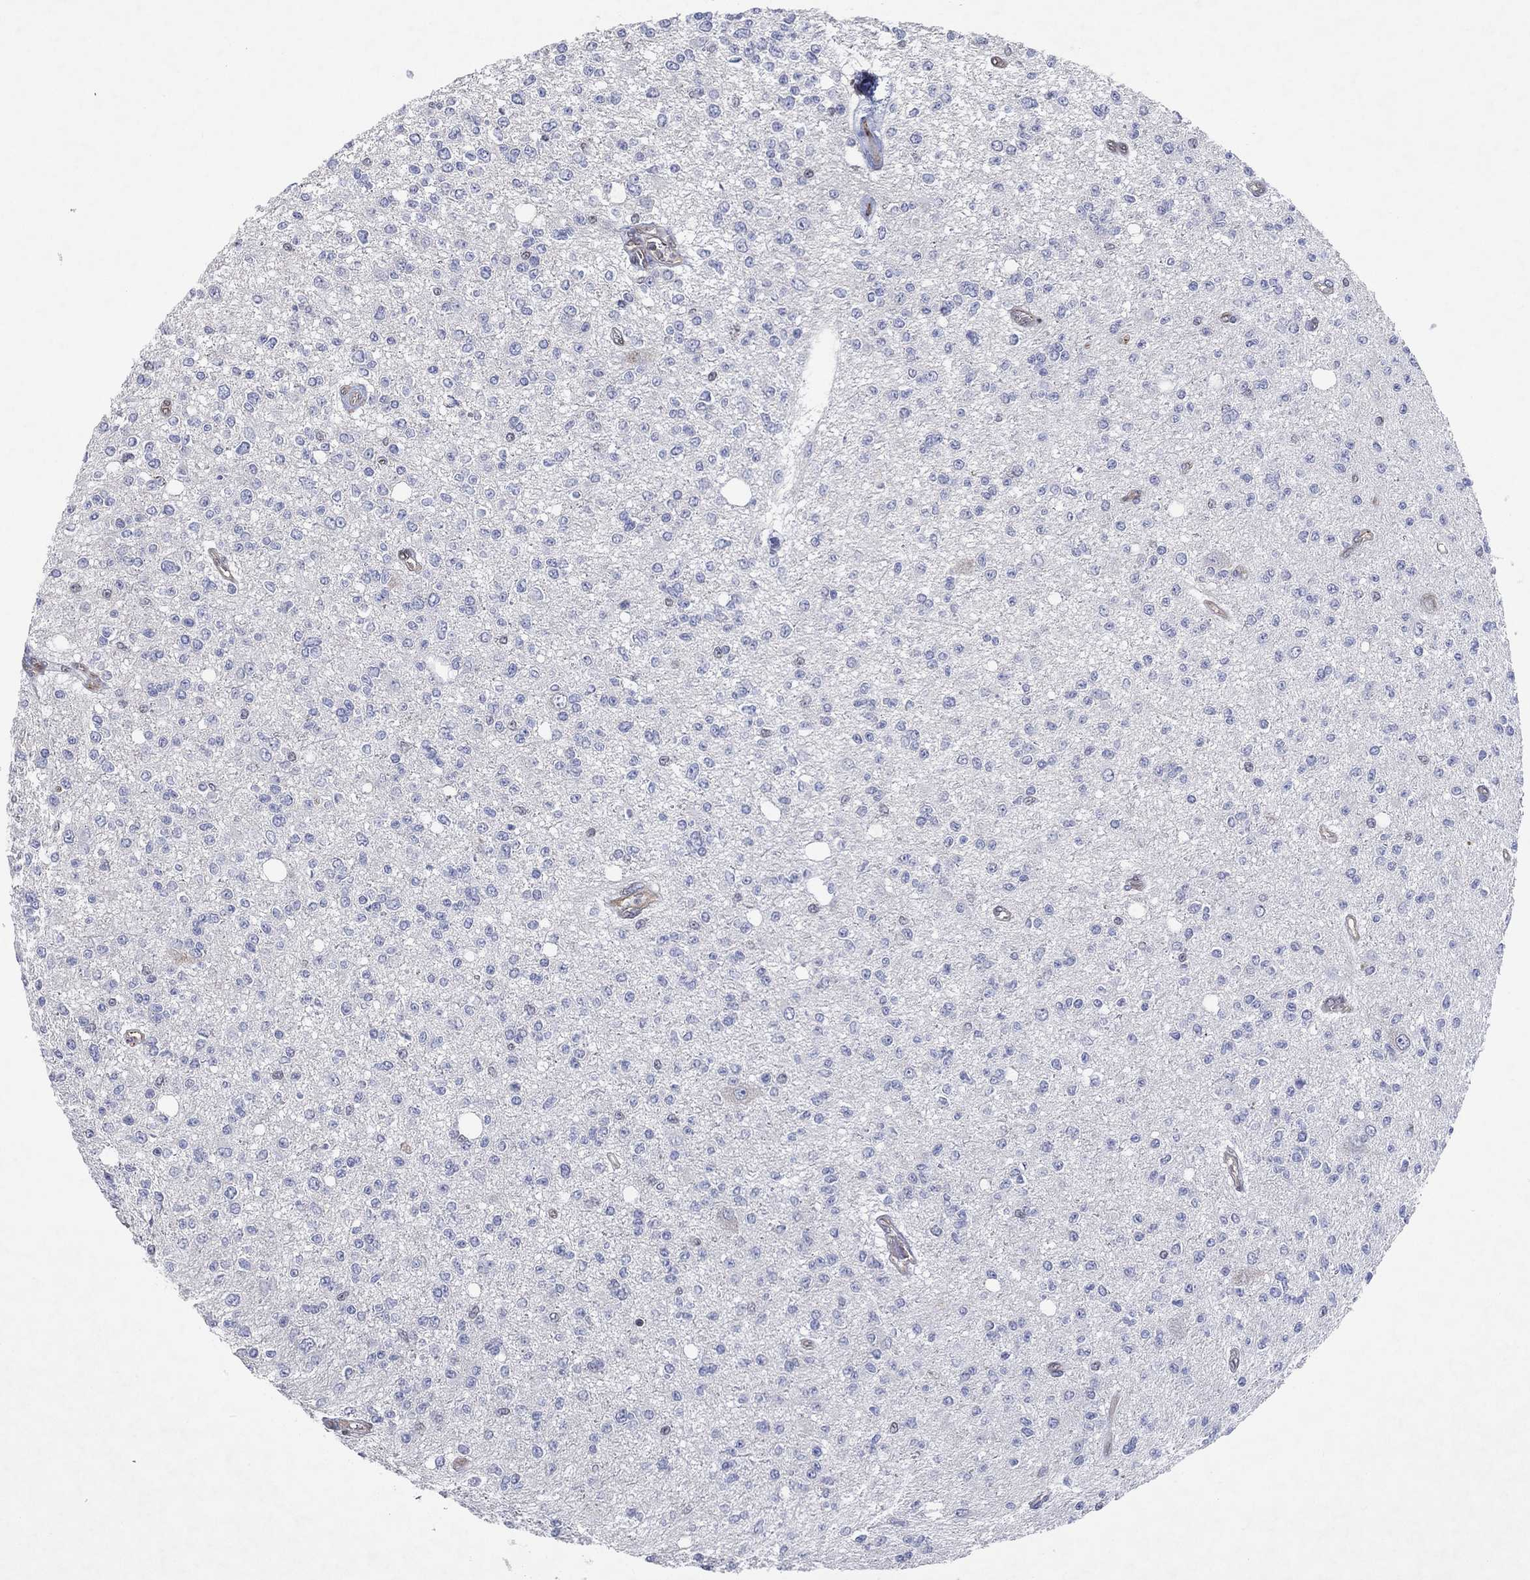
{"staining": {"intensity": "negative", "quantity": "none", "location": "none"}, "tissue": "glioma", "cell_type": "Tumor cells", "image_type": "cancer", "snomed": [{"axis": "morphology", "description": "Glioma, malignant, Low grade"}, {"axis": "topography", "description": "Brain"}], "caption": "Micrograph shows no protein staining in tumor cells of low-grade glioma (malignant) tissue.", "gene": "FLI1", "patient": {"sex": "male", "age": 67}}